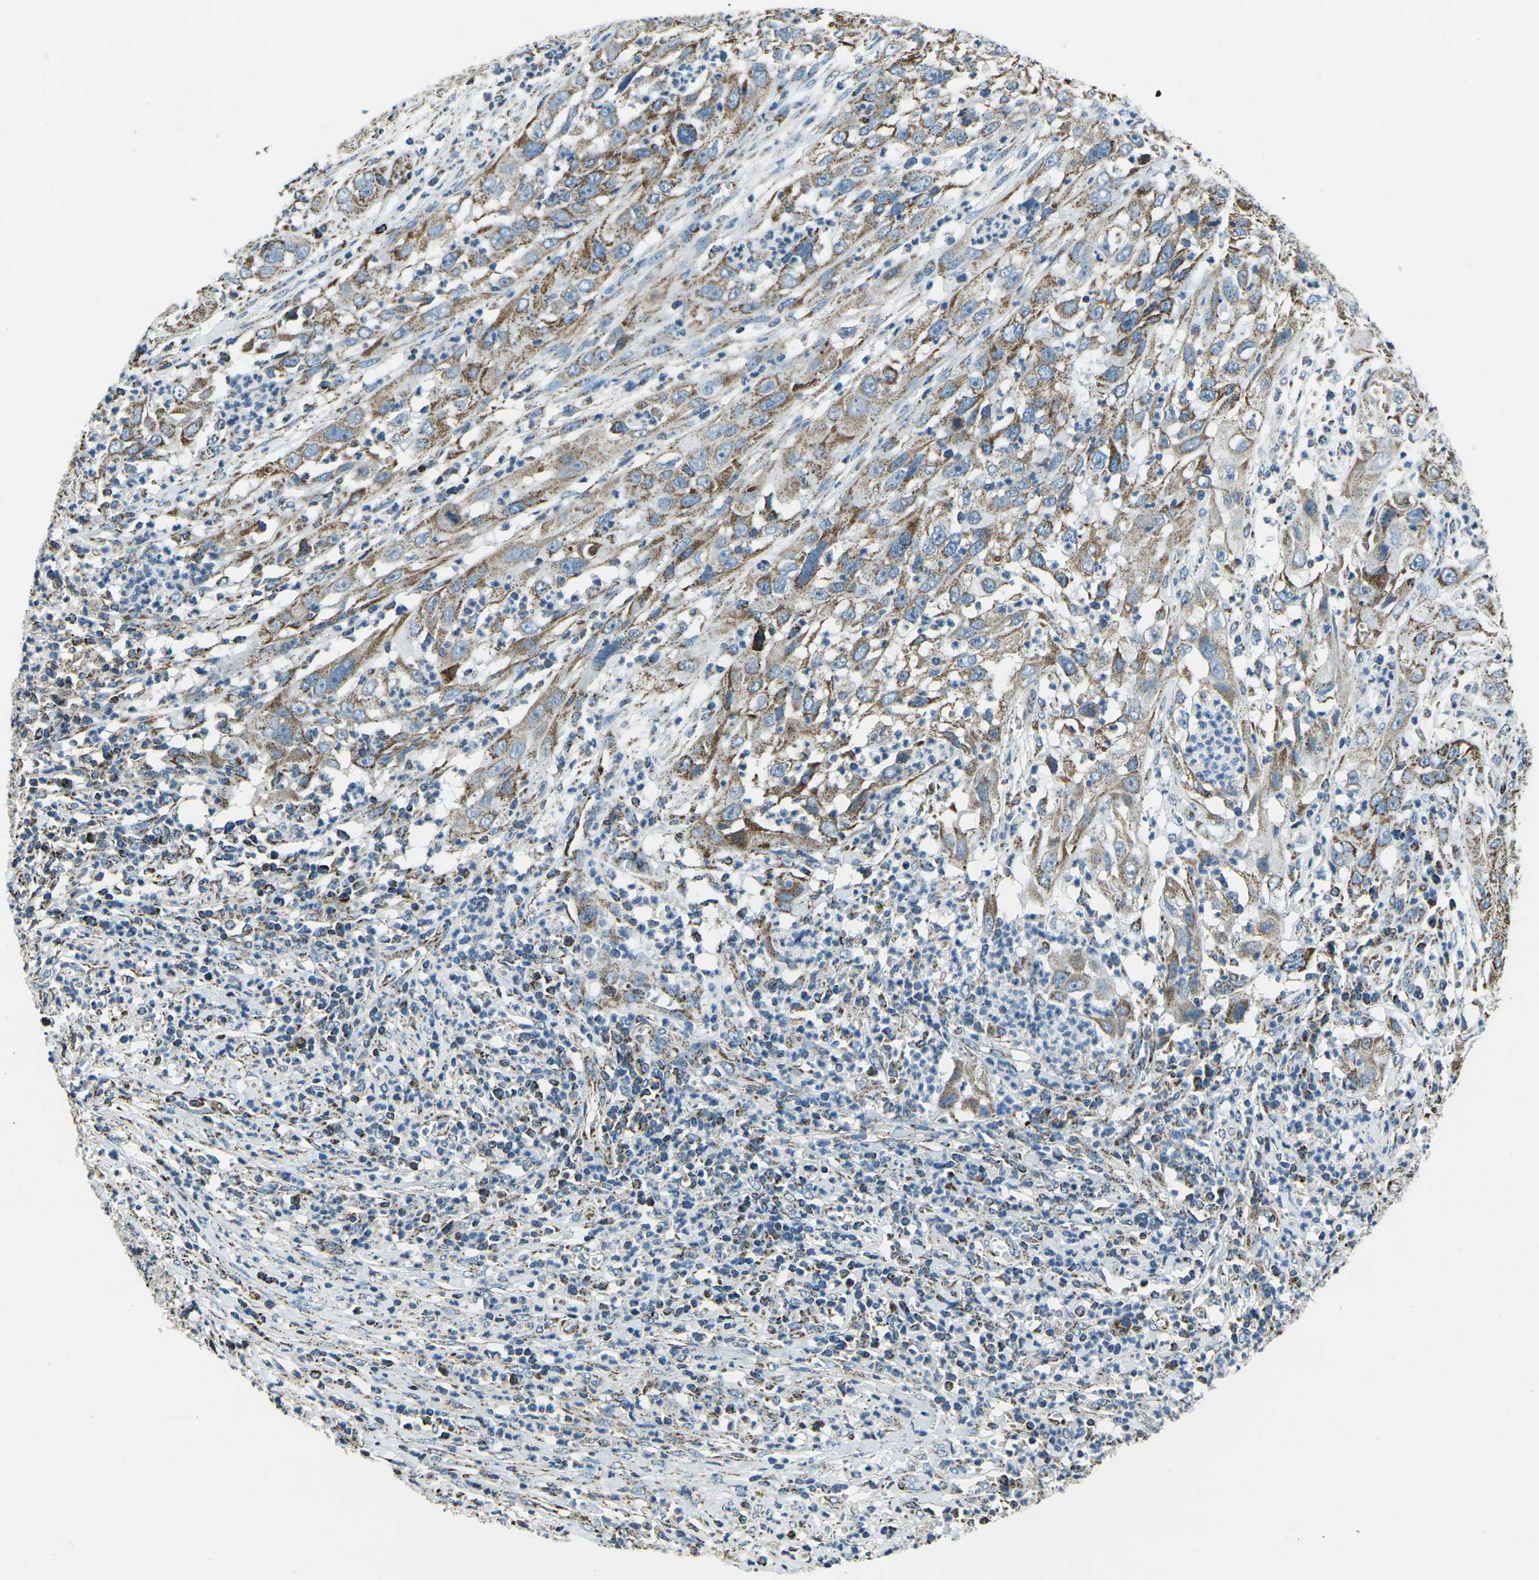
{"staining": {"intensity": "moderate", "quantity": ">75%", "location": "cytoplasmic/membranous"}, "tissue": "cervical cancer", "cell_type": "Tumor cells", "image_type": "cancer", "snomed": [{"axis": "morphology", "description": "Squamous cell carcinoma, NOS"}, {"axis": "topography", "description": "Cervix"}], "caption": "Immunohistochemistry image of neoplastic tissue: human cervical cancer stained using immunohistochemistry (IHC) demonstrates medium levels of moderate protein expression localized specifically in the cytoplasmic/membranous of tumor cells, appearing as a cytoplasmic/membranous brown color.", "gene": "IRF3", "patient": {"sex": "female", "age": 32}}